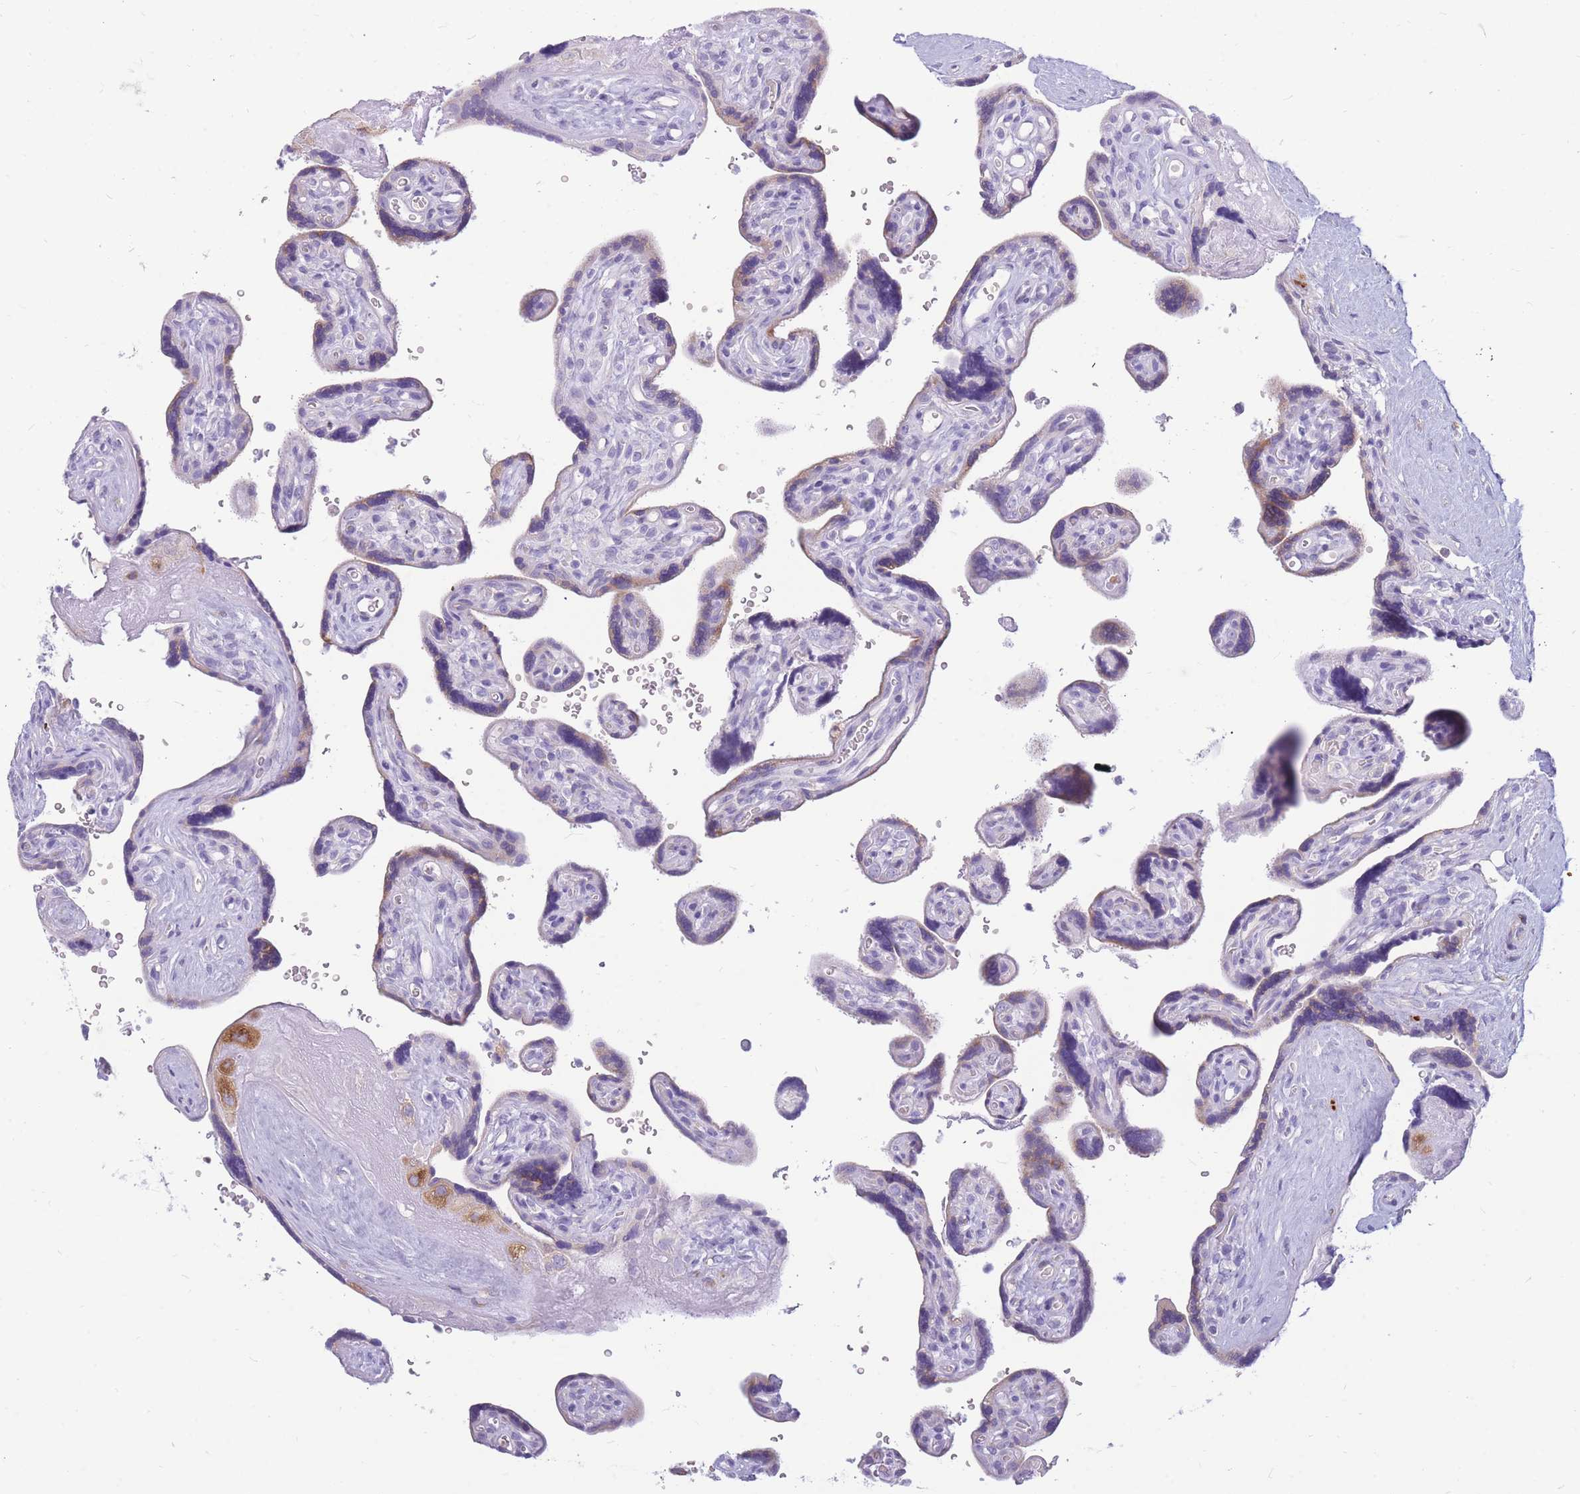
{"staining": {"intensity": "strong", "quantity": ">75%", "location": "cytoplasmic/membranous"}, "tissue": "placenta", "cell_type": "Decidual cells", "image_type": "normal", "snomed": [{"axis": "morphology", "description": "Normal tissue, NOS"}, {"axis": "topography", "description": "Placenta"}], "caption": "Approximately >75% of decidual cells in unremarkable placenta reveal strong cytoplasmic/membranous protein positivity as visualized by brown immunohistochemical staining.", "gene": "TPSAB1", "patient": {"sex": "female", "age": 39}}